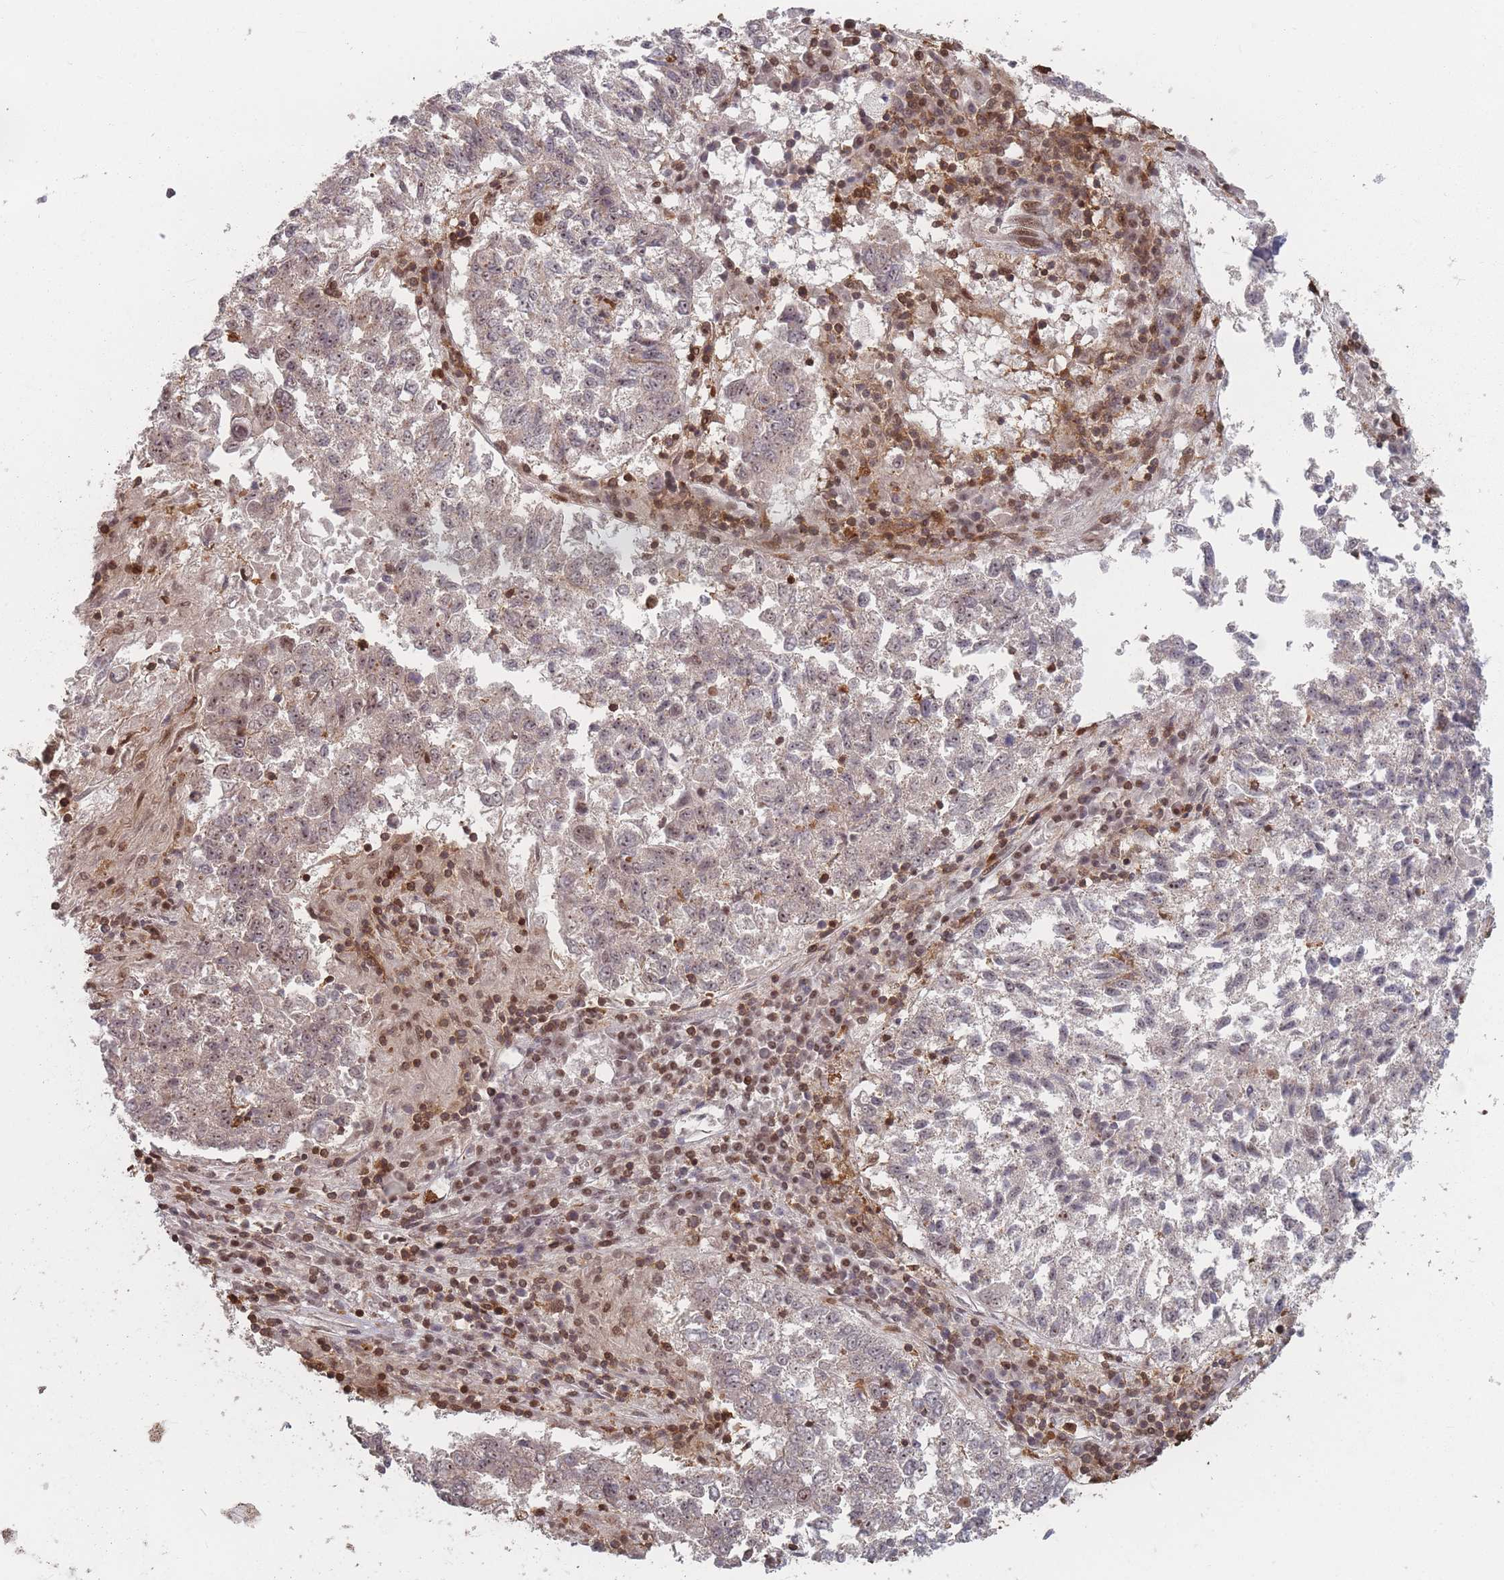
{"staining": {"intensity": "weak", "quantity": "25%-75%", "location": "nuclear"}, "tissue": "lung cancer", "cell_type": "Tumor cells", "image_type": "cancer", "snomed": [{"axis": "morphology", "description": "Squamous cell carcinoma, NOS"}, {"axis": "topography", "description": "Lung"}], "caption": "Human lung squamous cell carcinoma stained with a brown dye exhibits weak nuclear positive staining in about 25%-75% of tumor cells.", "gene": "WDR55", "patient": {"sex": "male", "age": 73}}